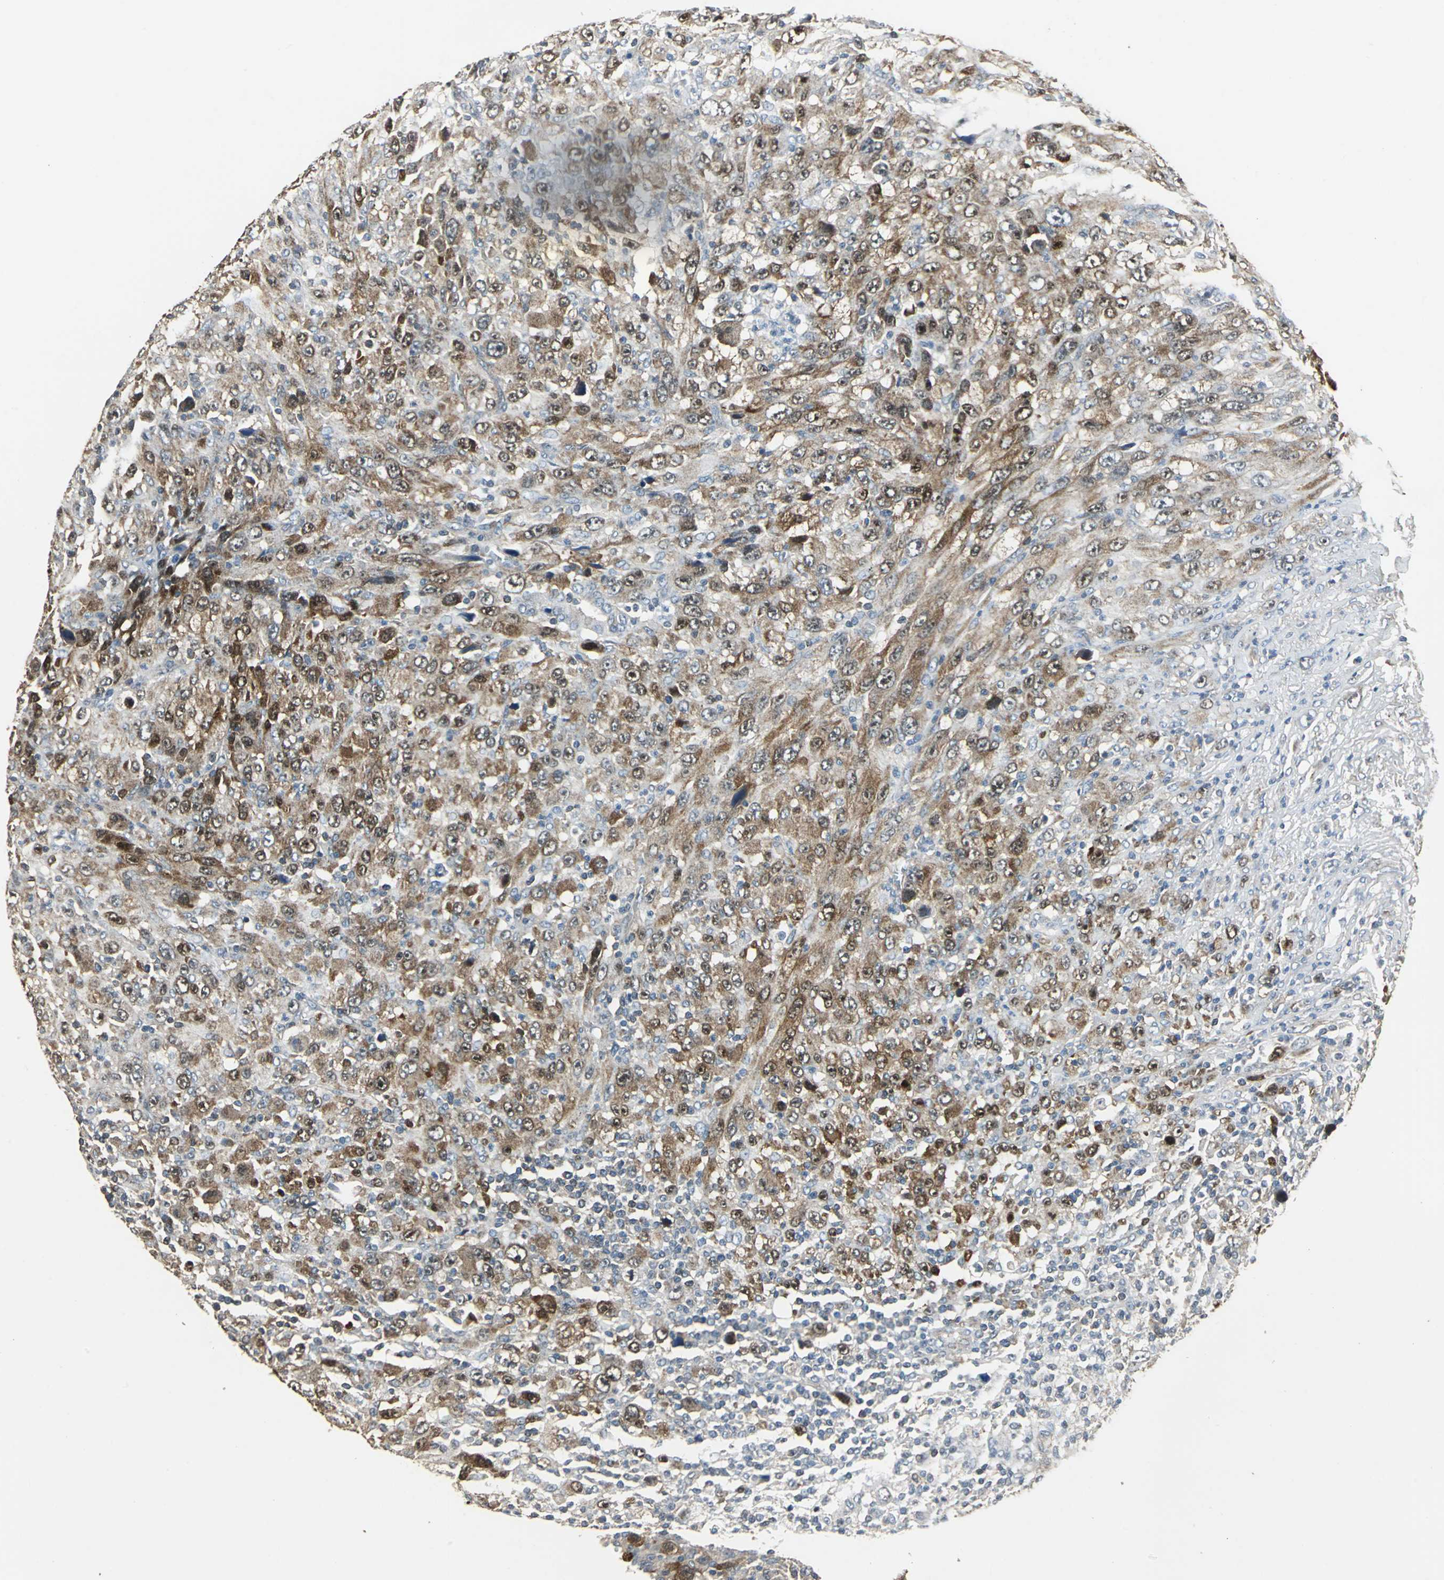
{"staining": {"intensity": "moderate", "quantity": ">75%", "location": "cytoplasmic/membranous"}, "tissue": "melanoma", "cell_type": "Tumor cells", "image_type": "cancer", "snomed": [{"axis": "morphology", "description": "Malignant melanoma, Metastatic site"}, {"axis": "topography", "description": "Skin"}], "caption": "High-power microscopy captured an immunohistochemistry (IHC) image of malignant melanoma (metastatic site), revealing moderate cytoplasmic/membranous expression in about >75% of tumor cells.", "gene": "DNAJB4", "patient": {"sex": "female", "age": 56}}